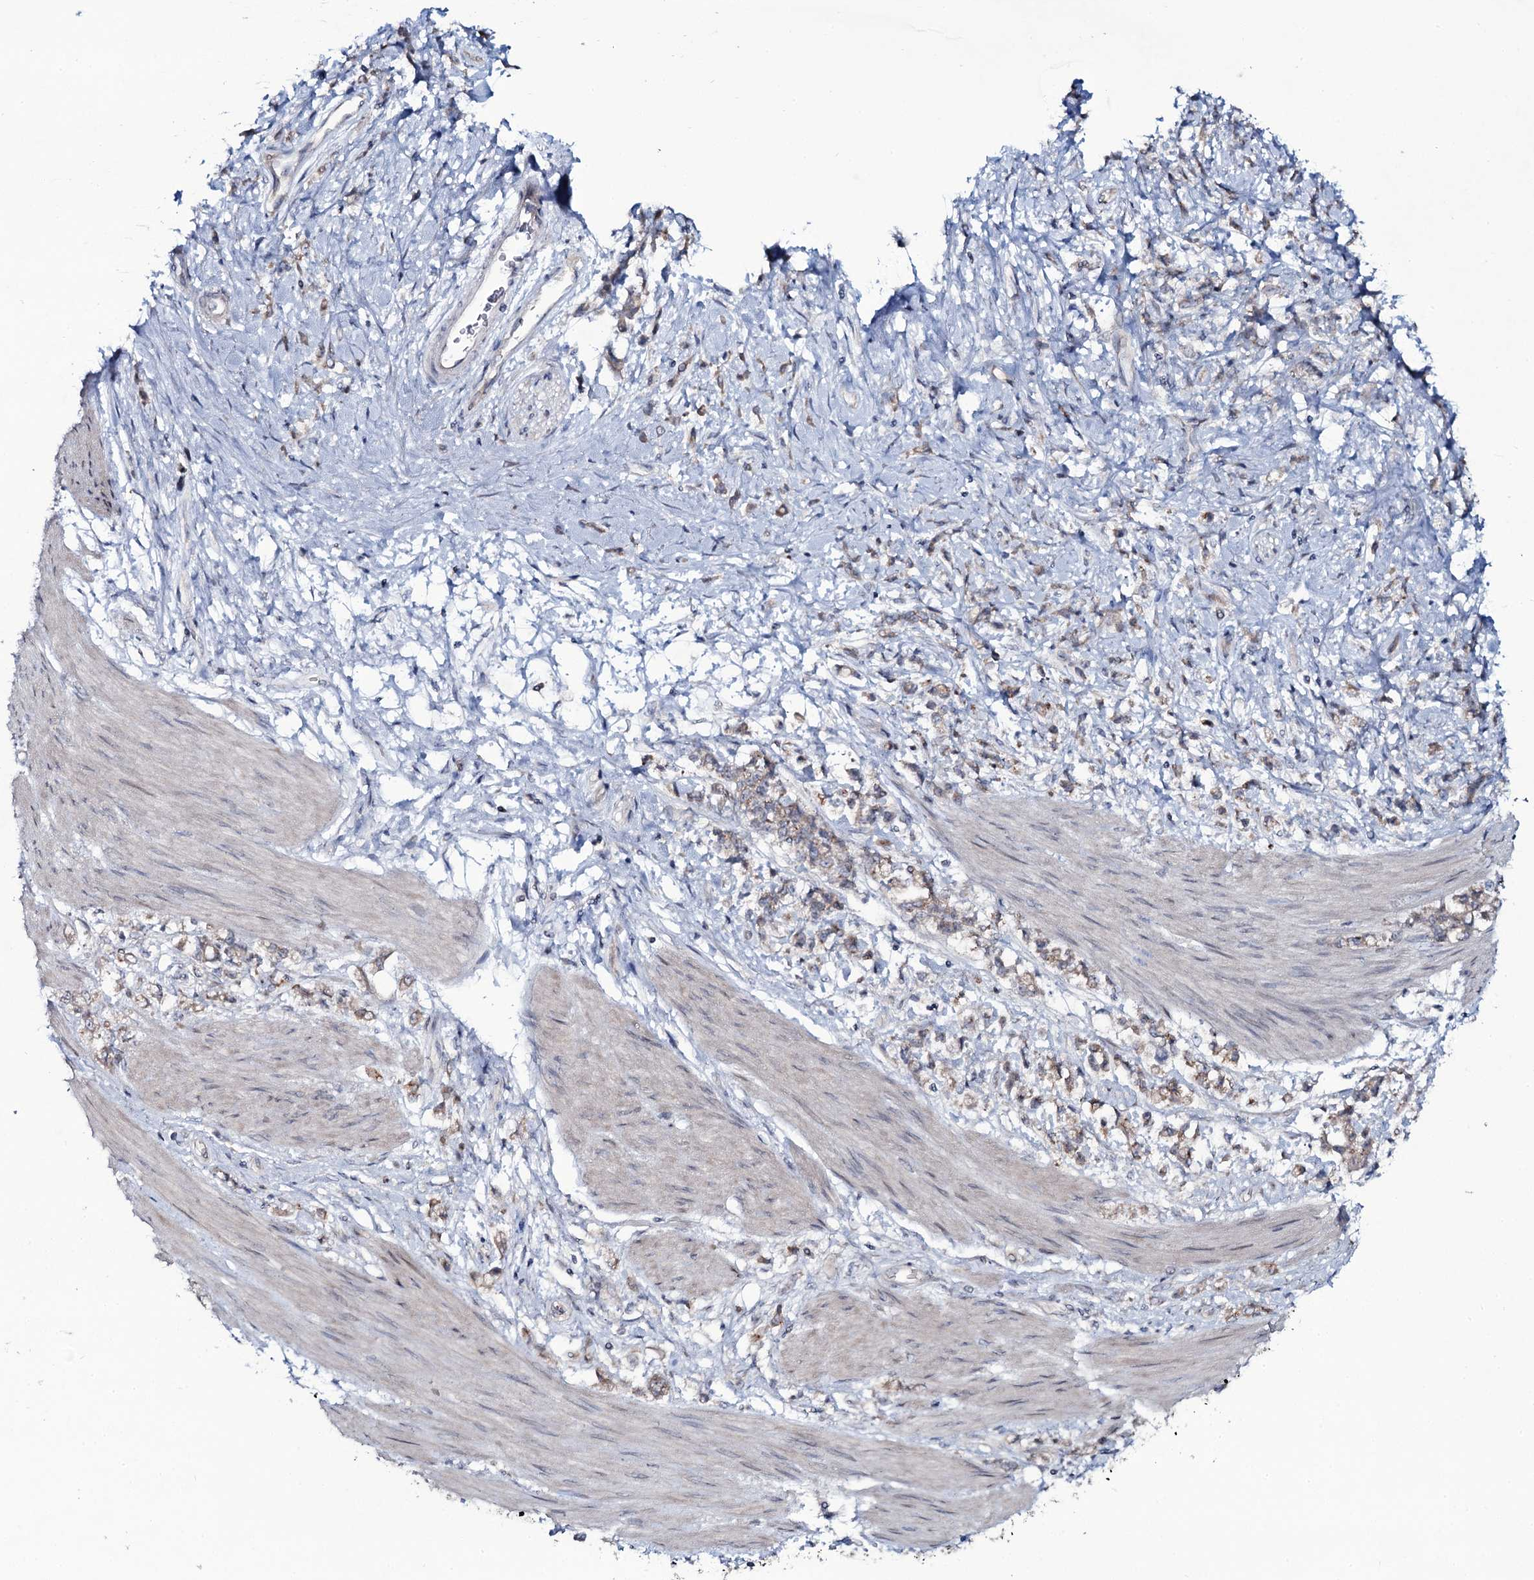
{"staining": {"intensity": "weak", "quantity": ">75%", "location": "cytoplasmic/membranous"}, "tissue": "stomach cancer", "cell_type": "Tumor cells", "image_type": "cancer", "snomed": [{"axis": "morphology", "description": "Adenocarcinoma, NOS"}, {"axis": "topography", "description": "Stomach"}], "caption": "Weak cytoplasmic/membranous staining is seen in approximately >75% of tumor cells in stomach cancer.", "gene": "SNAP23", "patient": {"sex": "female", "age": 60}}